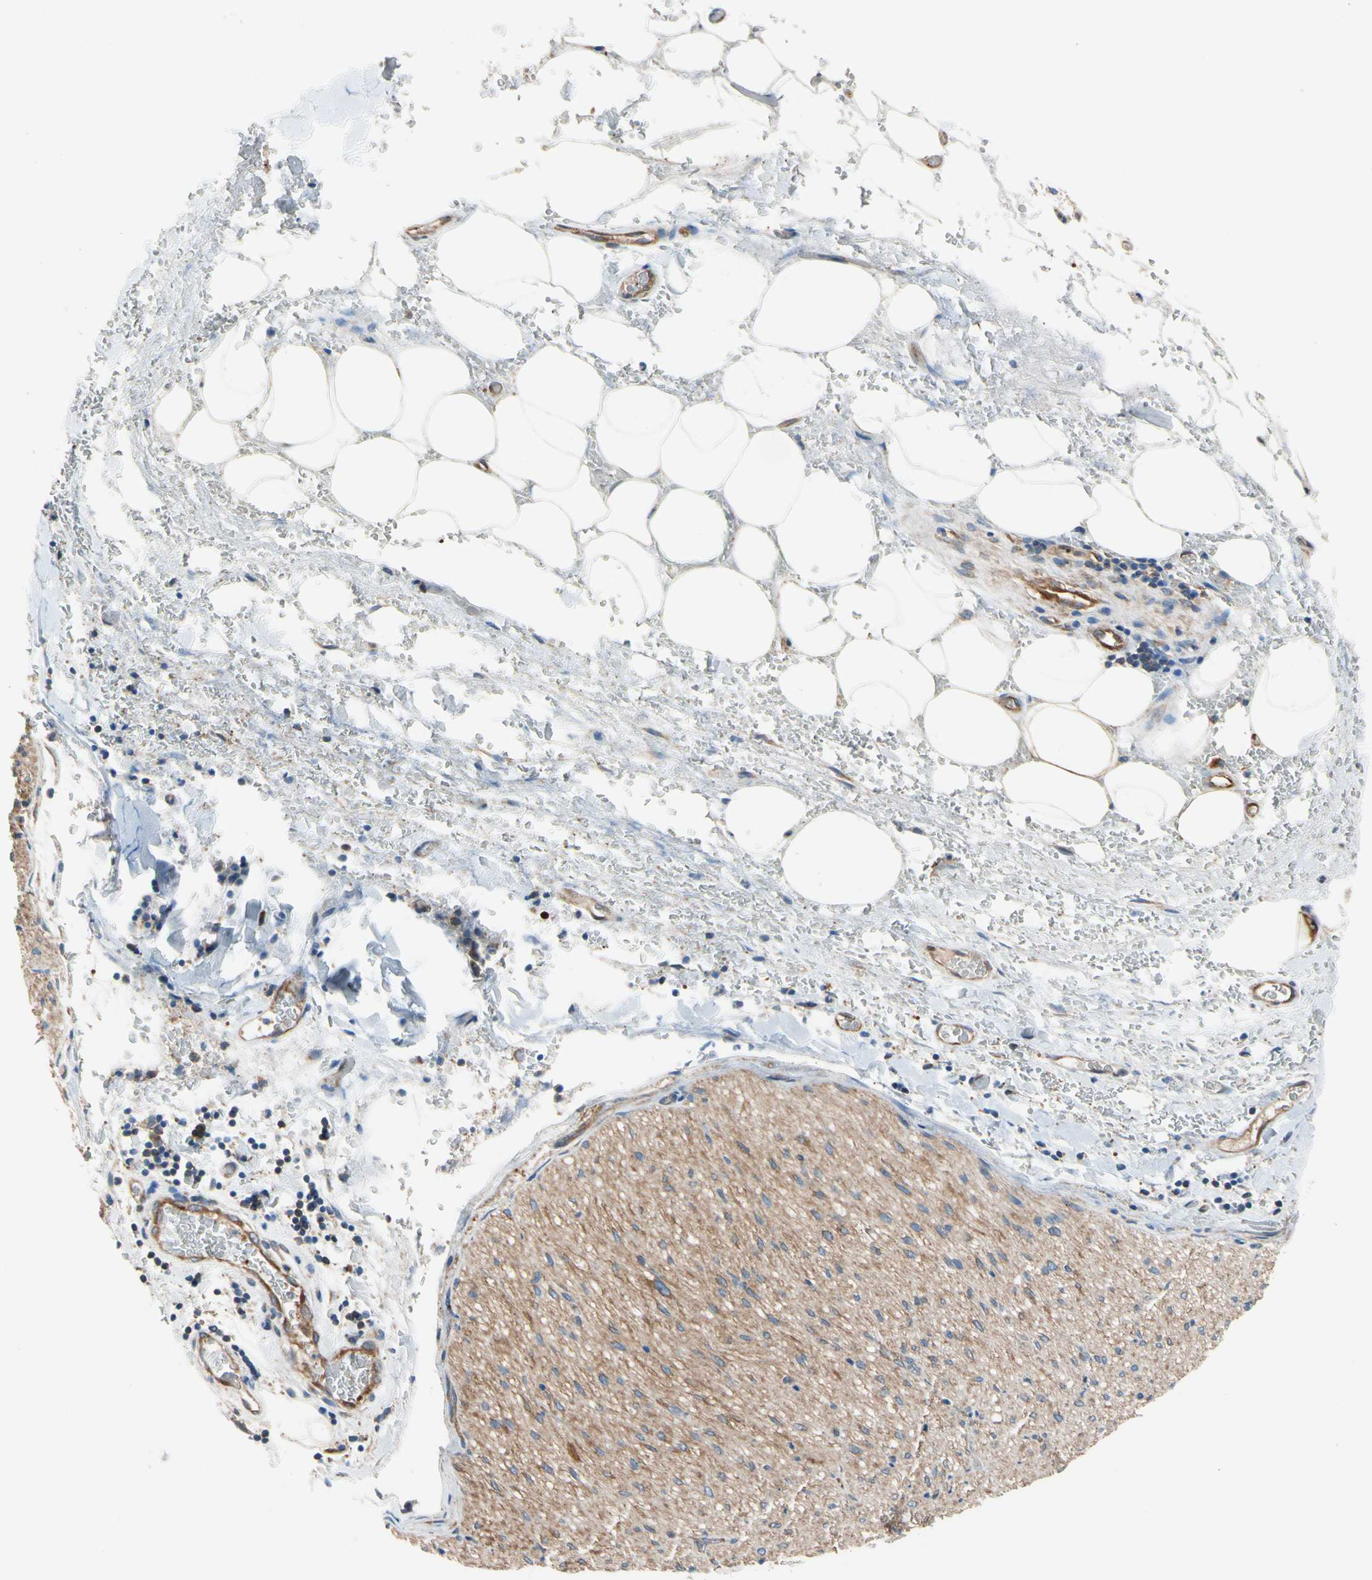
{"staining": {"intensity": "moderate", "quantity": ">75%", "location": "cytoplasmic/membranous"}, "tissue": "liver cancer", "cell_type": "Tumor cells", "image_type": "cancer", "snomed": [{"axis": "morphology", "description": "Normal tissue, NOS"}, {"axis": "morphology", "description": "Cholangiocarcinoma"}, {"axis": "topography", "description": "Liver"}, {"axis": "topography", "description": "Peripheral nerve tissue"}], "caption": "Immunohistochemical staining of liver cholangiocarcinoma demonstrates moderate cytoplasmic/membranous protein expression in about >75% of tumor cells.", "gene": "GPHN", "patient": {"sex": "male", "age": 50}}